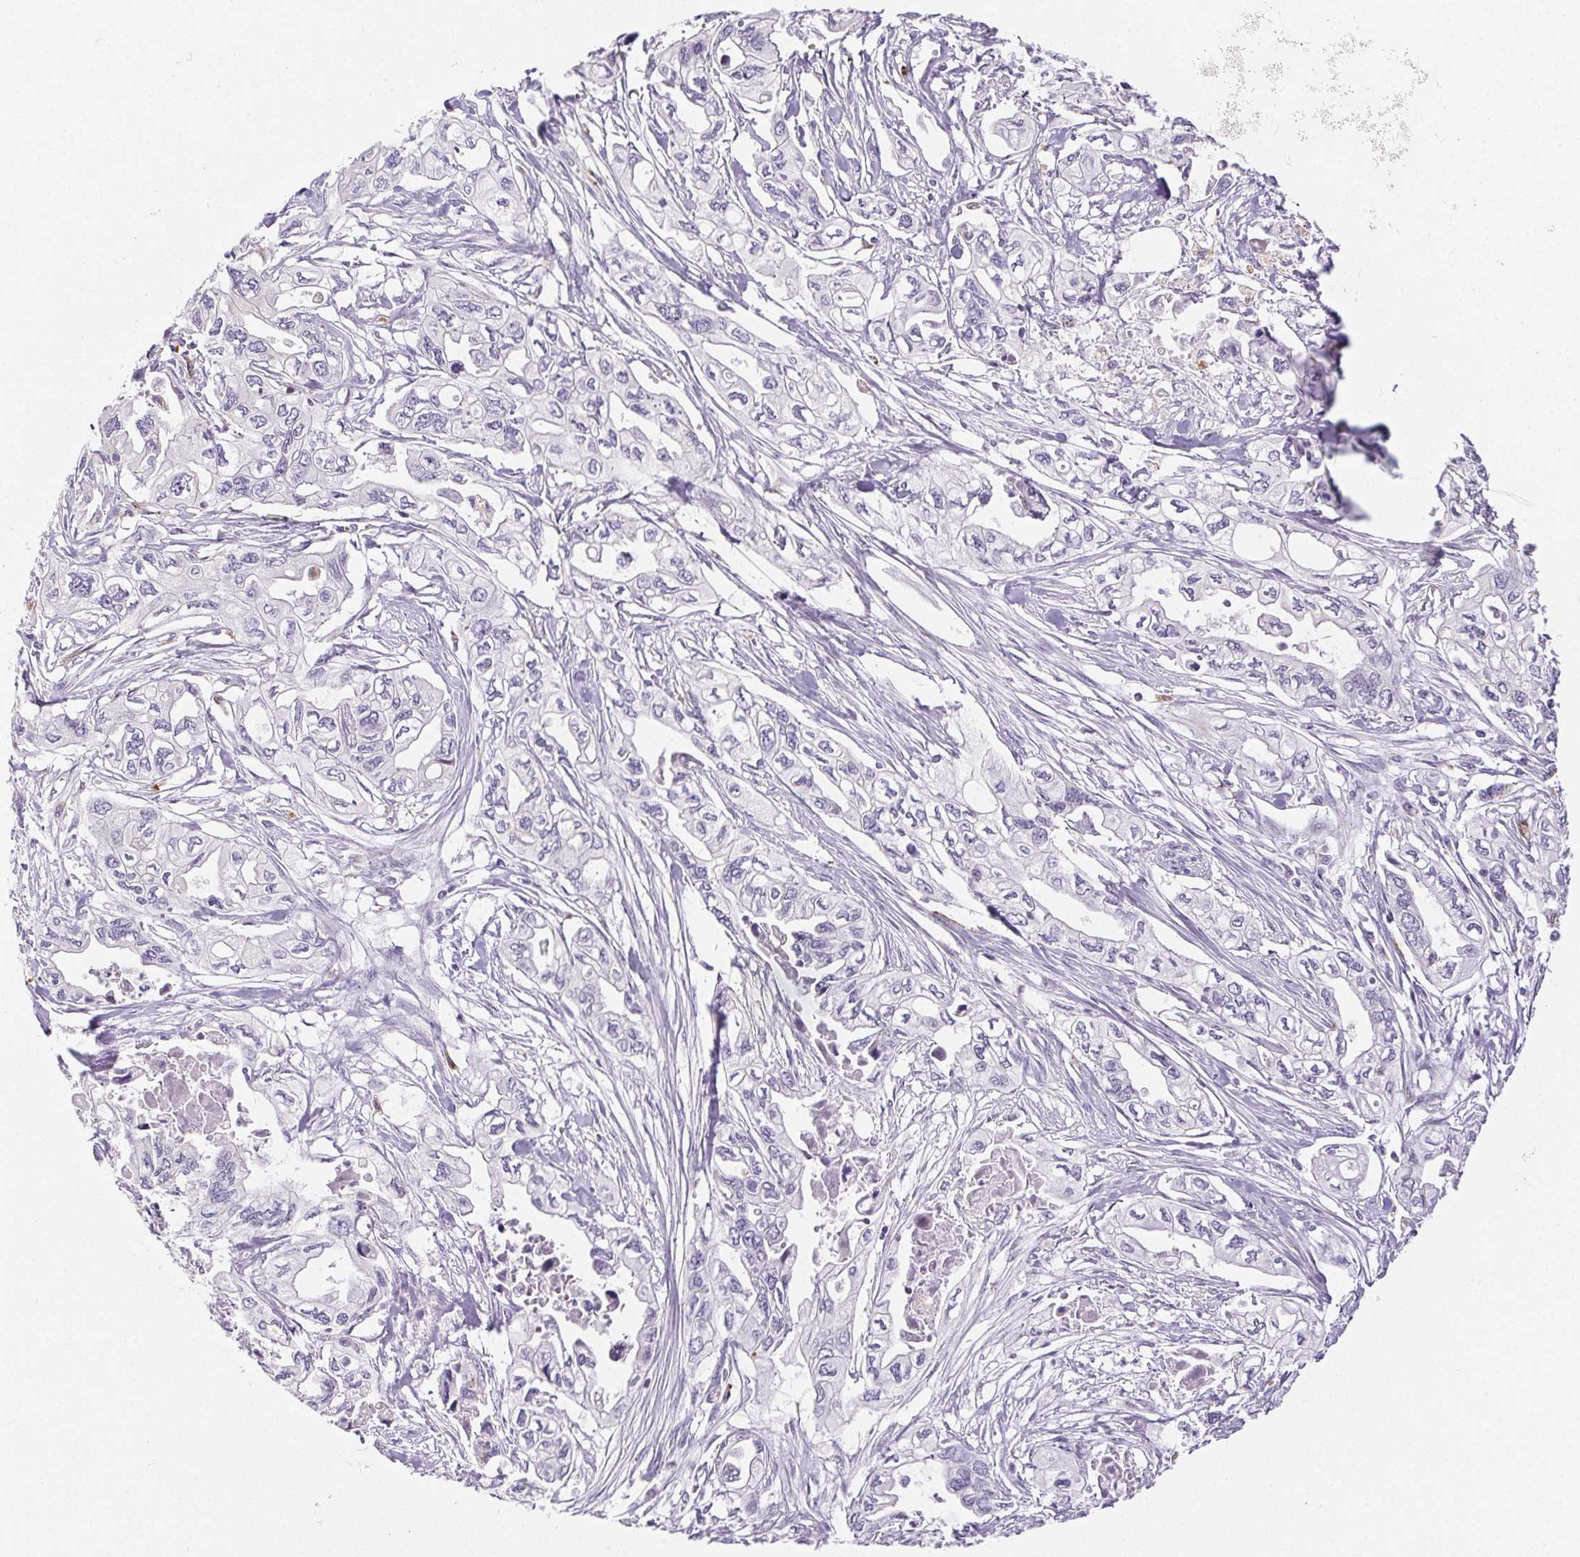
{"staining": {"intensity": "negative", "quantity": "none", "location": "none"}, "tissue": "pancreatic cancer", "cell_type": "Tumor cells", "image_type": "cancer", "snomed": [{"axis": "morphology", "description": "Adenocarcinoma, NOS"}, {"axis": "topography", "description": "Pancreas"}], "caption": "A high-resolution histopathology image shows immunohistochemistry staining of adenocarcinoma (pancreatic), which demonstrates no significant expression in tumor cells.", "gene": "LIPA", "patient": {"sex": "male", "age": 68}}